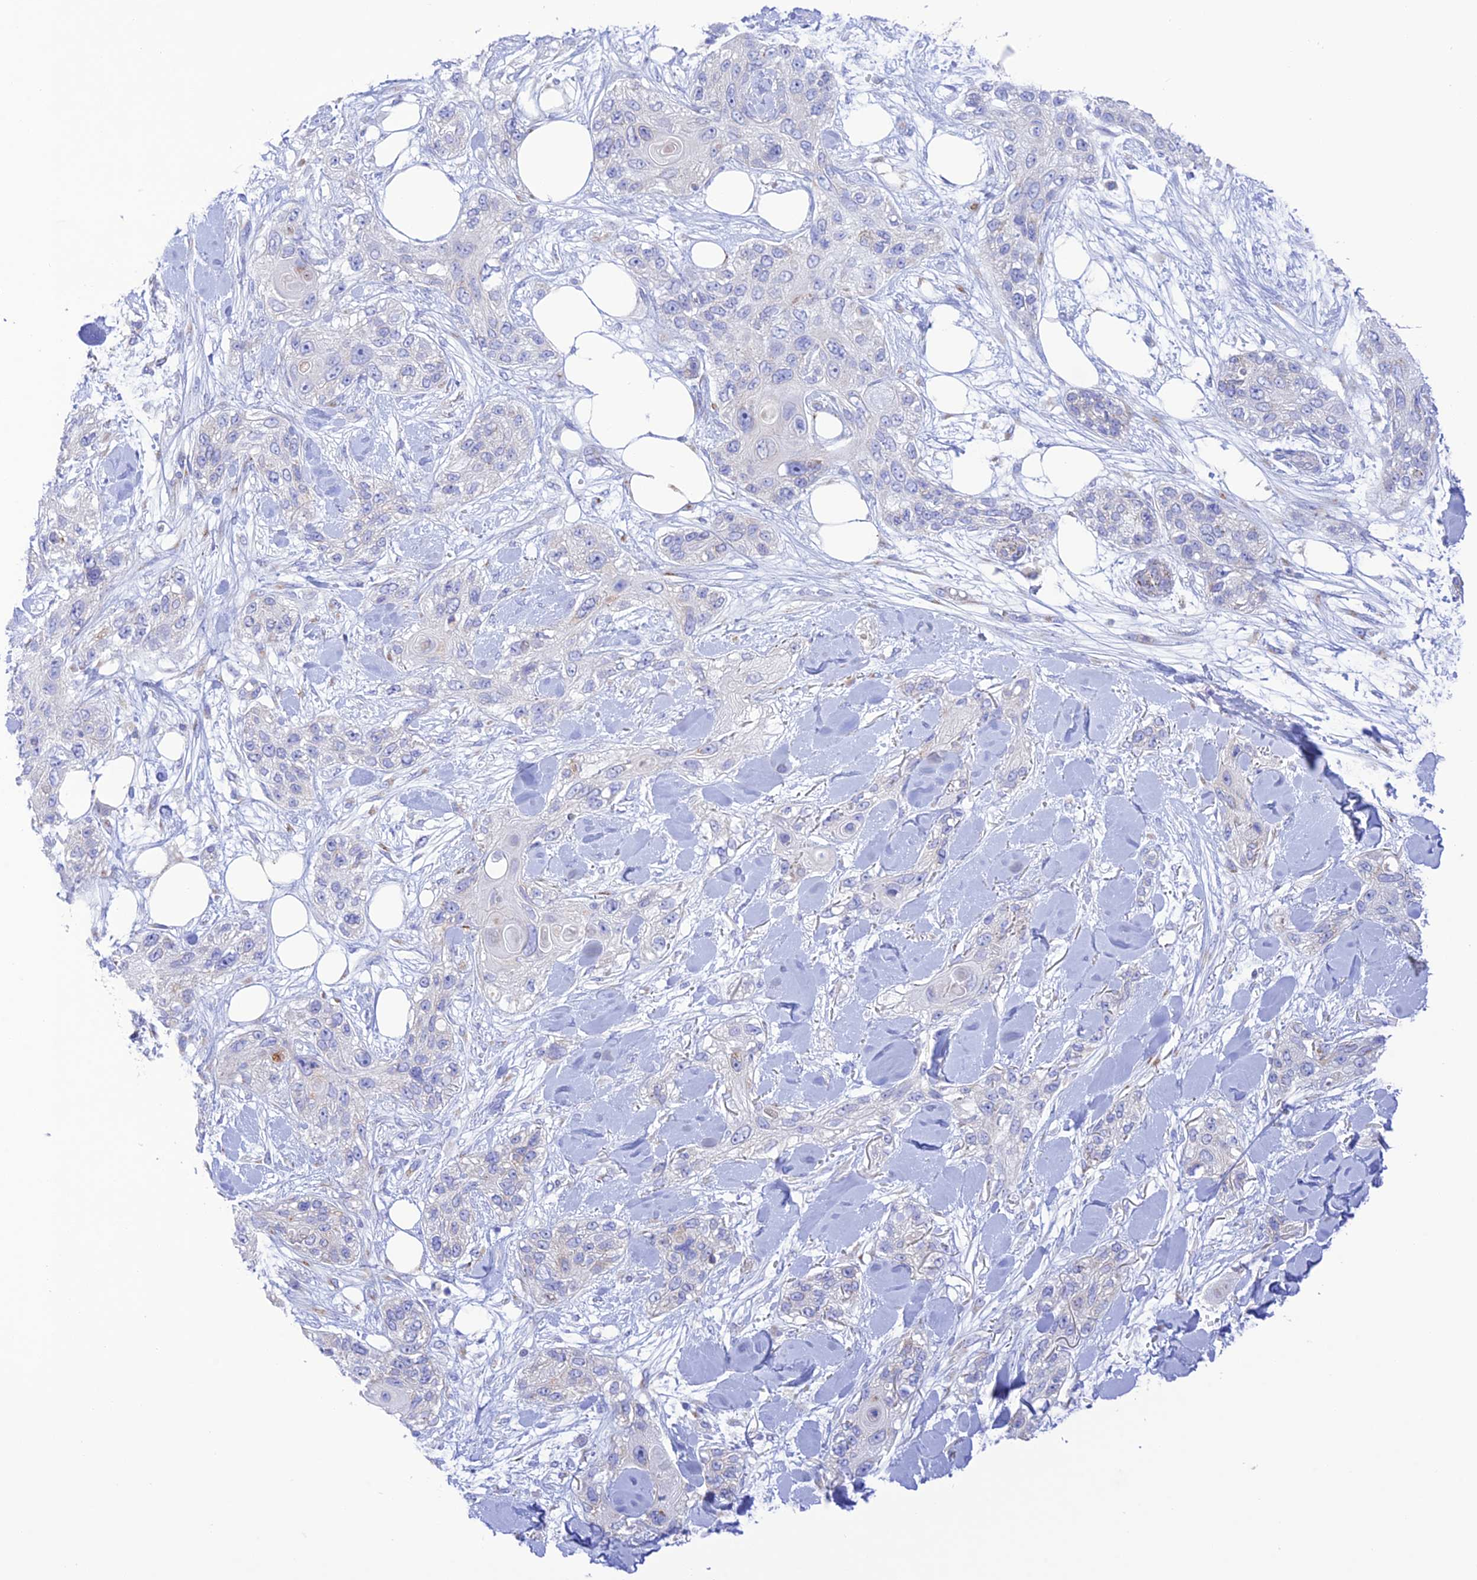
{"staining": {"intensity": "negative", "quantity": "none", "location": "none"}, "tissue": "skin cancer", "cell_type": "Tumor cells", "image_type": "cancer", "snomed": [{"axis": "morphology", "description": "Normal tissue, NOS"}, {"axis": "morphology", "description": "Squamous cell carcinoma, NOS"}, {"axis": "topography", "description": "Skin"}], "caption": "DAB (3,3'-diaminobenzidine) immunohistochemical staining of squamous cell carcinoma (skin) displays no significant expression in tumor cells. (Immunohistochemistry, brightfield microscopy, high magnification).", "gene": "CHSY3", "patient": {"sex": "male", "age": 72}}